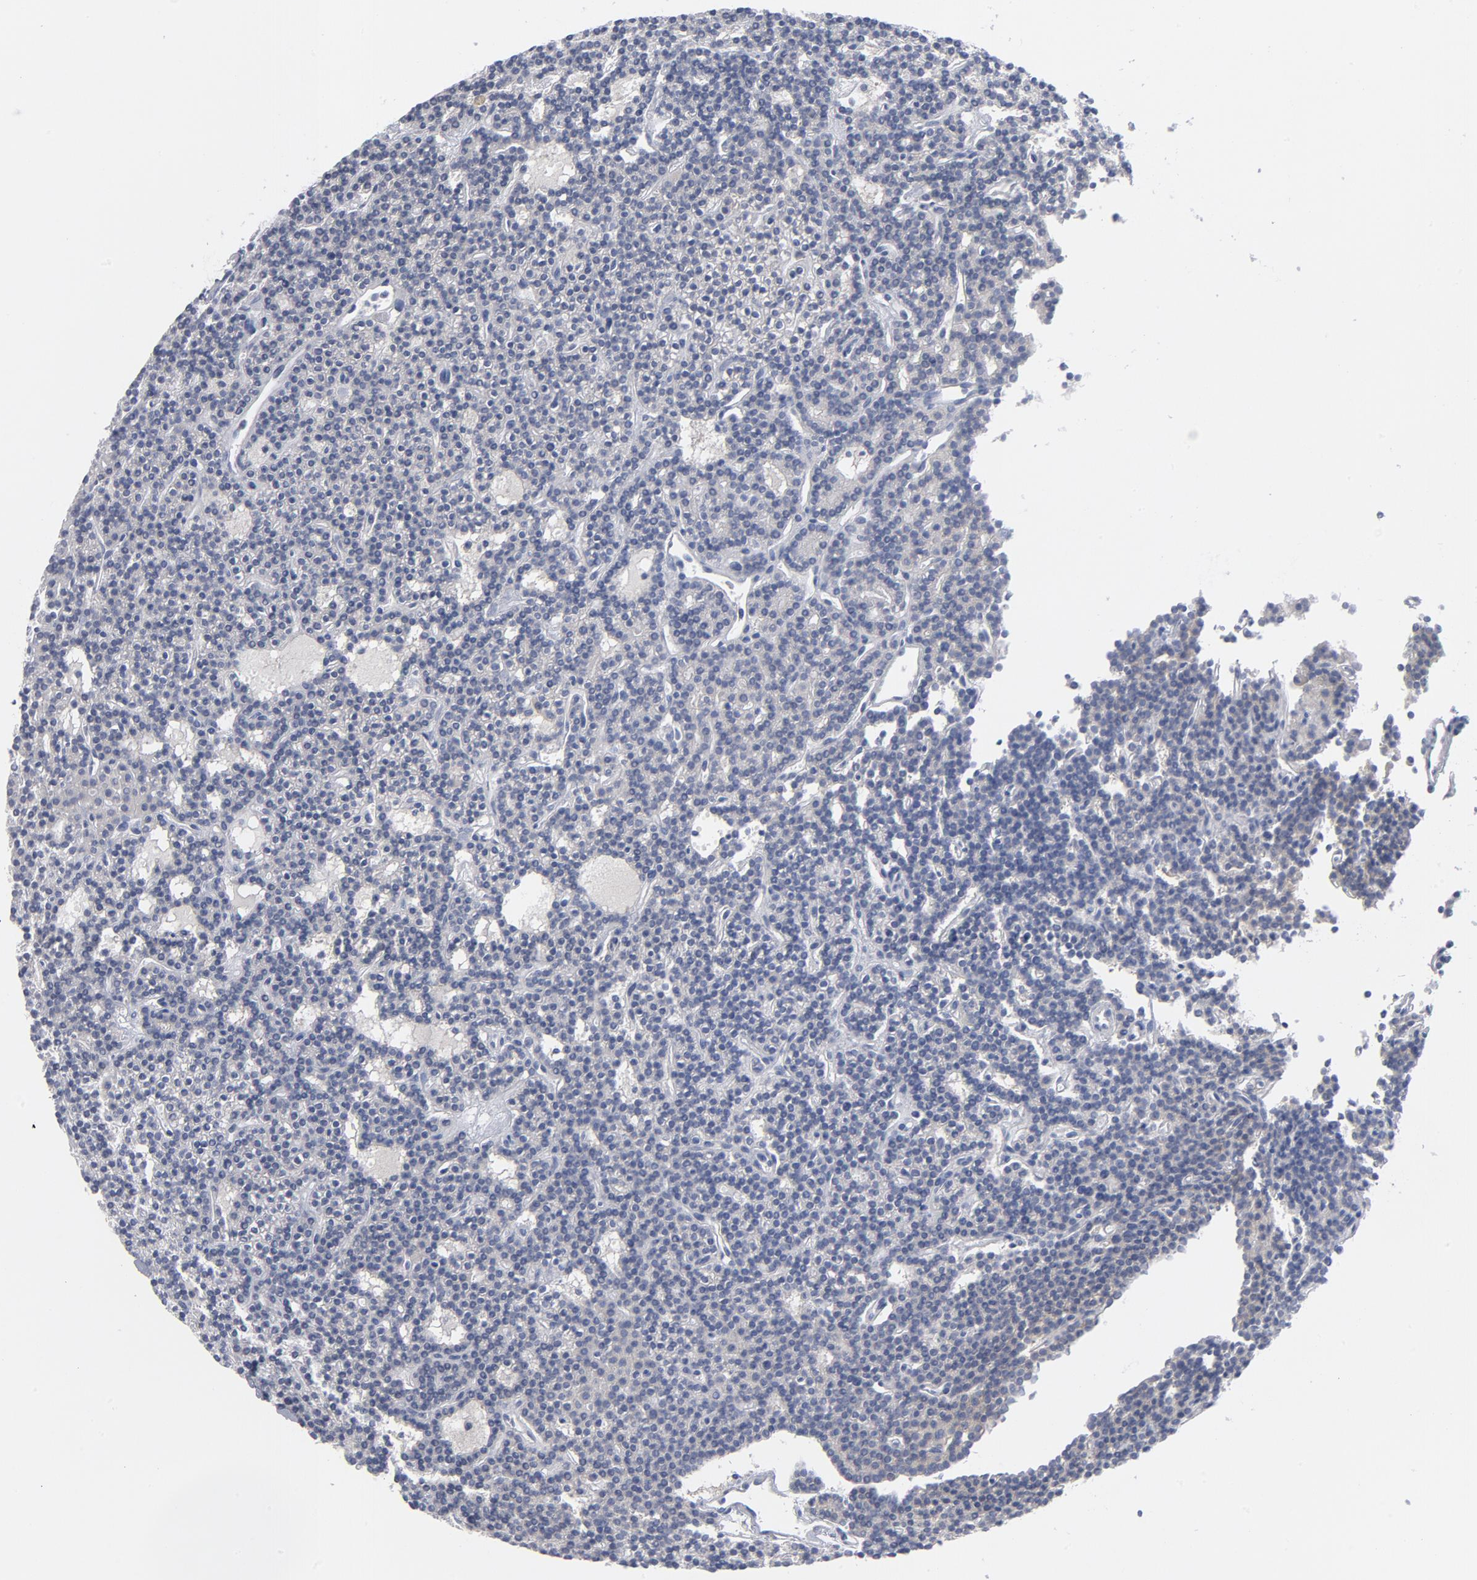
{"staining": {"intensity": "negative", "quantity": "none", "location": "none"}, "tissue": "parathyroid gland", "cell_type": "Glandular cells", "image_type": "normal", "snomed": [{"axis": "morphology", "description": "Normal tissue, NOS"}, {"axis": "topography", "description": "Parathyroid gland"}], "caption": "Immunohistochemistry of normal human parathyroid gland shows no positivity in glandular cells. The staining was performed using DAB to visualize the protein expression in brown, while the nuclei were stained in blue with hematoxylin (Magnification: 20x).", "gene": "CD86", "patient": {"sex": "female", "age": 45}}